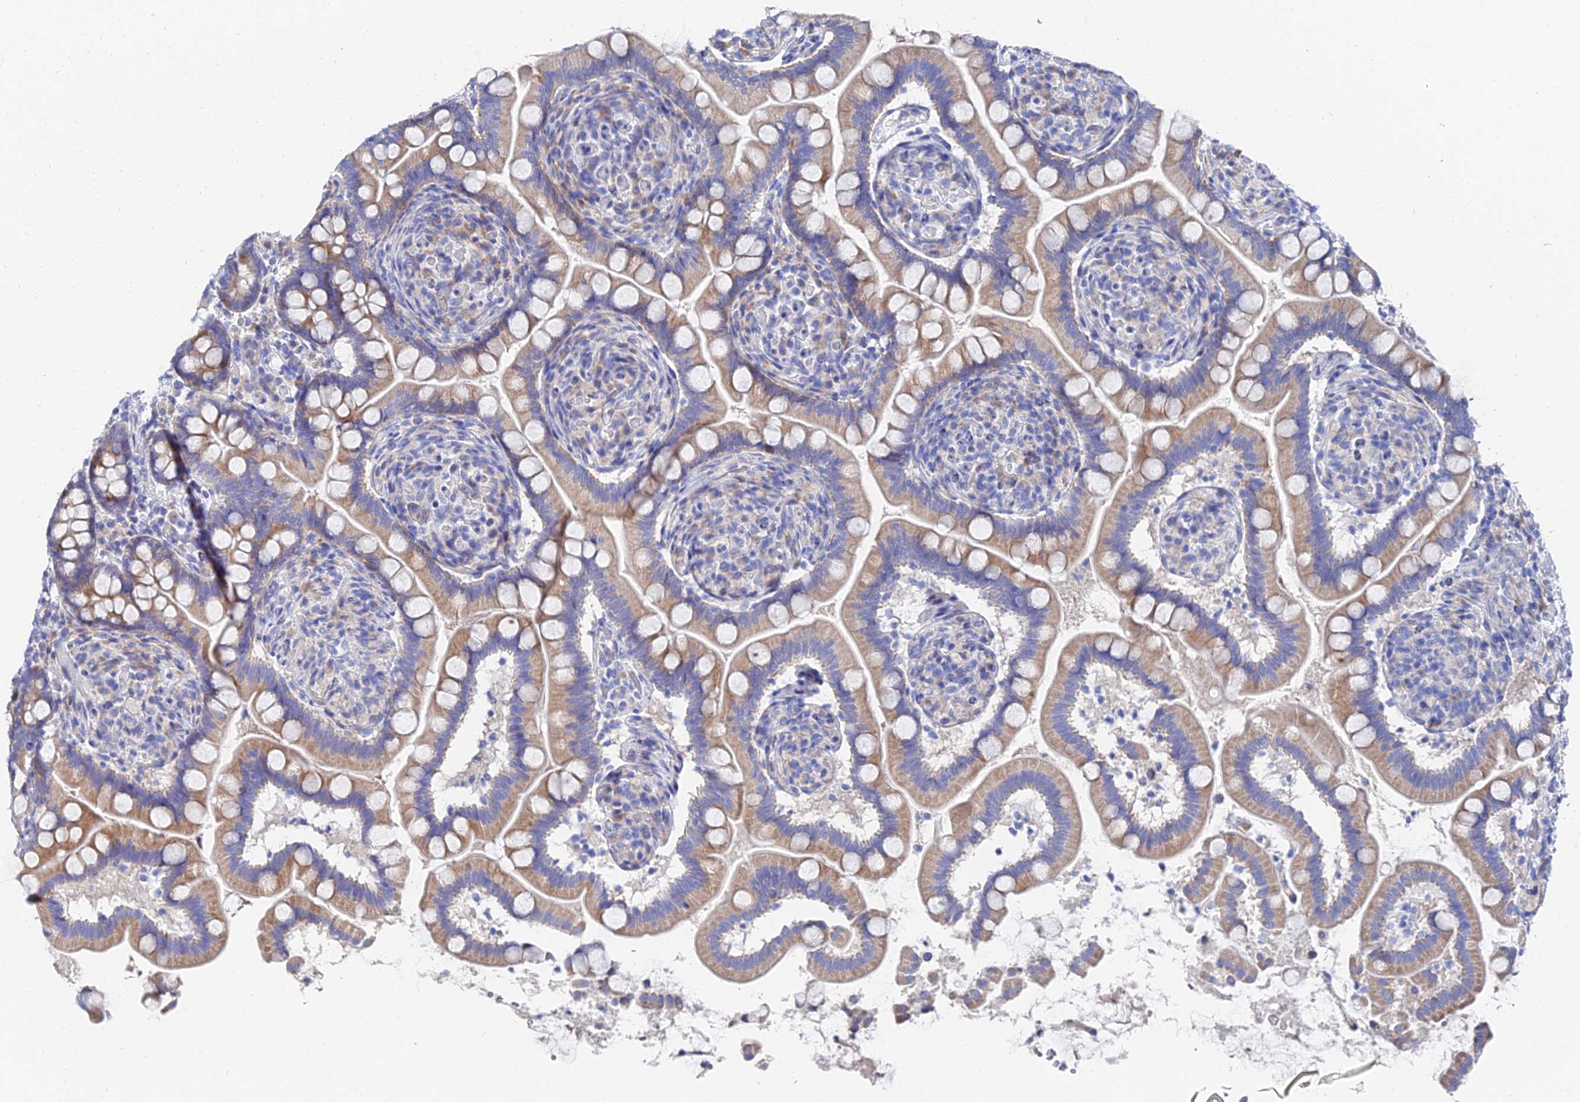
{"staining": {"intensity": "moderate", "quantity": "25%-75%", "location": "cytoplasmic/membranous"}, "tissue": "small intestine", "cell_type": "Glandular cells", "image_type": "normal", "snomed": [{"axis": "morphology", "description": "Normal tissue, NOS"}, {"axis": "topography", "description": "Small intestine"}], "caption": "Immunohistochemistry of benign small intestine displays medium levels of moderate cytoplasmic/membranous positivity in about 25%-75% of glandular cells.", "gene": "PTTG1", "patient": {"sex": "female", "age": 64}}